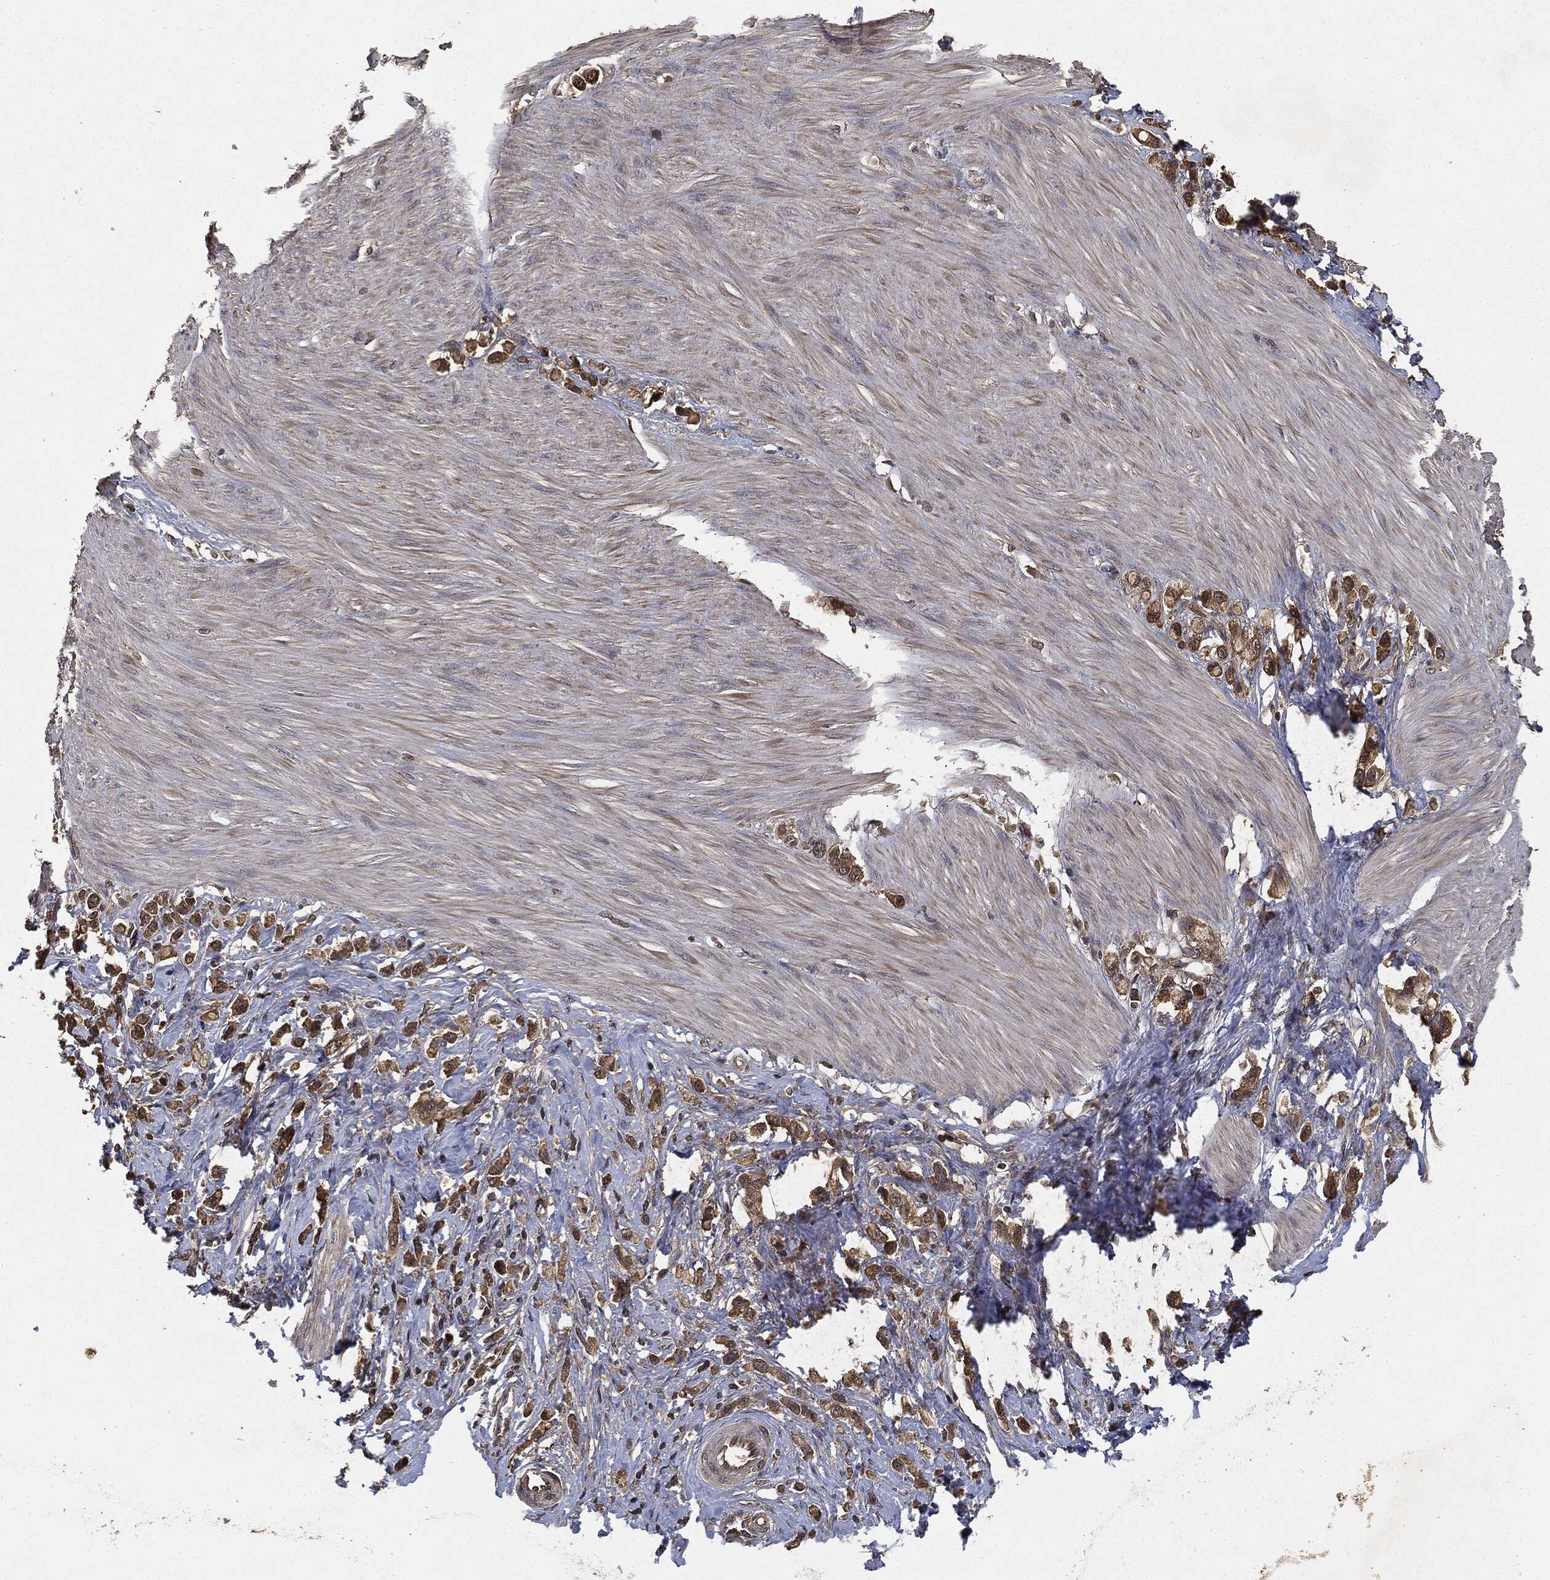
{"staining": {"intensity": "moderate", "quantity": ">75%", "location": "cytoplasmic/membranous"}, "tissue": "stomach cancer", "cell_type": "Tumor cells", "image_type": "cancer", "snomed": [{"axis": "morphology", "description": "Normal tissue, NOS"}, {"axis": "morphology", "description": "Adenocarcinoma, NOS"}, {"axis": "morphology", "description": "Adenocarcinoma, High grade"}, {"axis": "topography", "description": "Stomach, upper"}, {"axis": "topography", "description": "Stomach"}], "caption": "This is a histology image of immunohistochemistry (IHC) staining of stomach adenocarcinoma, which shows moderate positivity in the cytoplasmic/membranous of tumor cells.", "gene": "BRAF", "patient": {"sex": "female", "age": 65}}